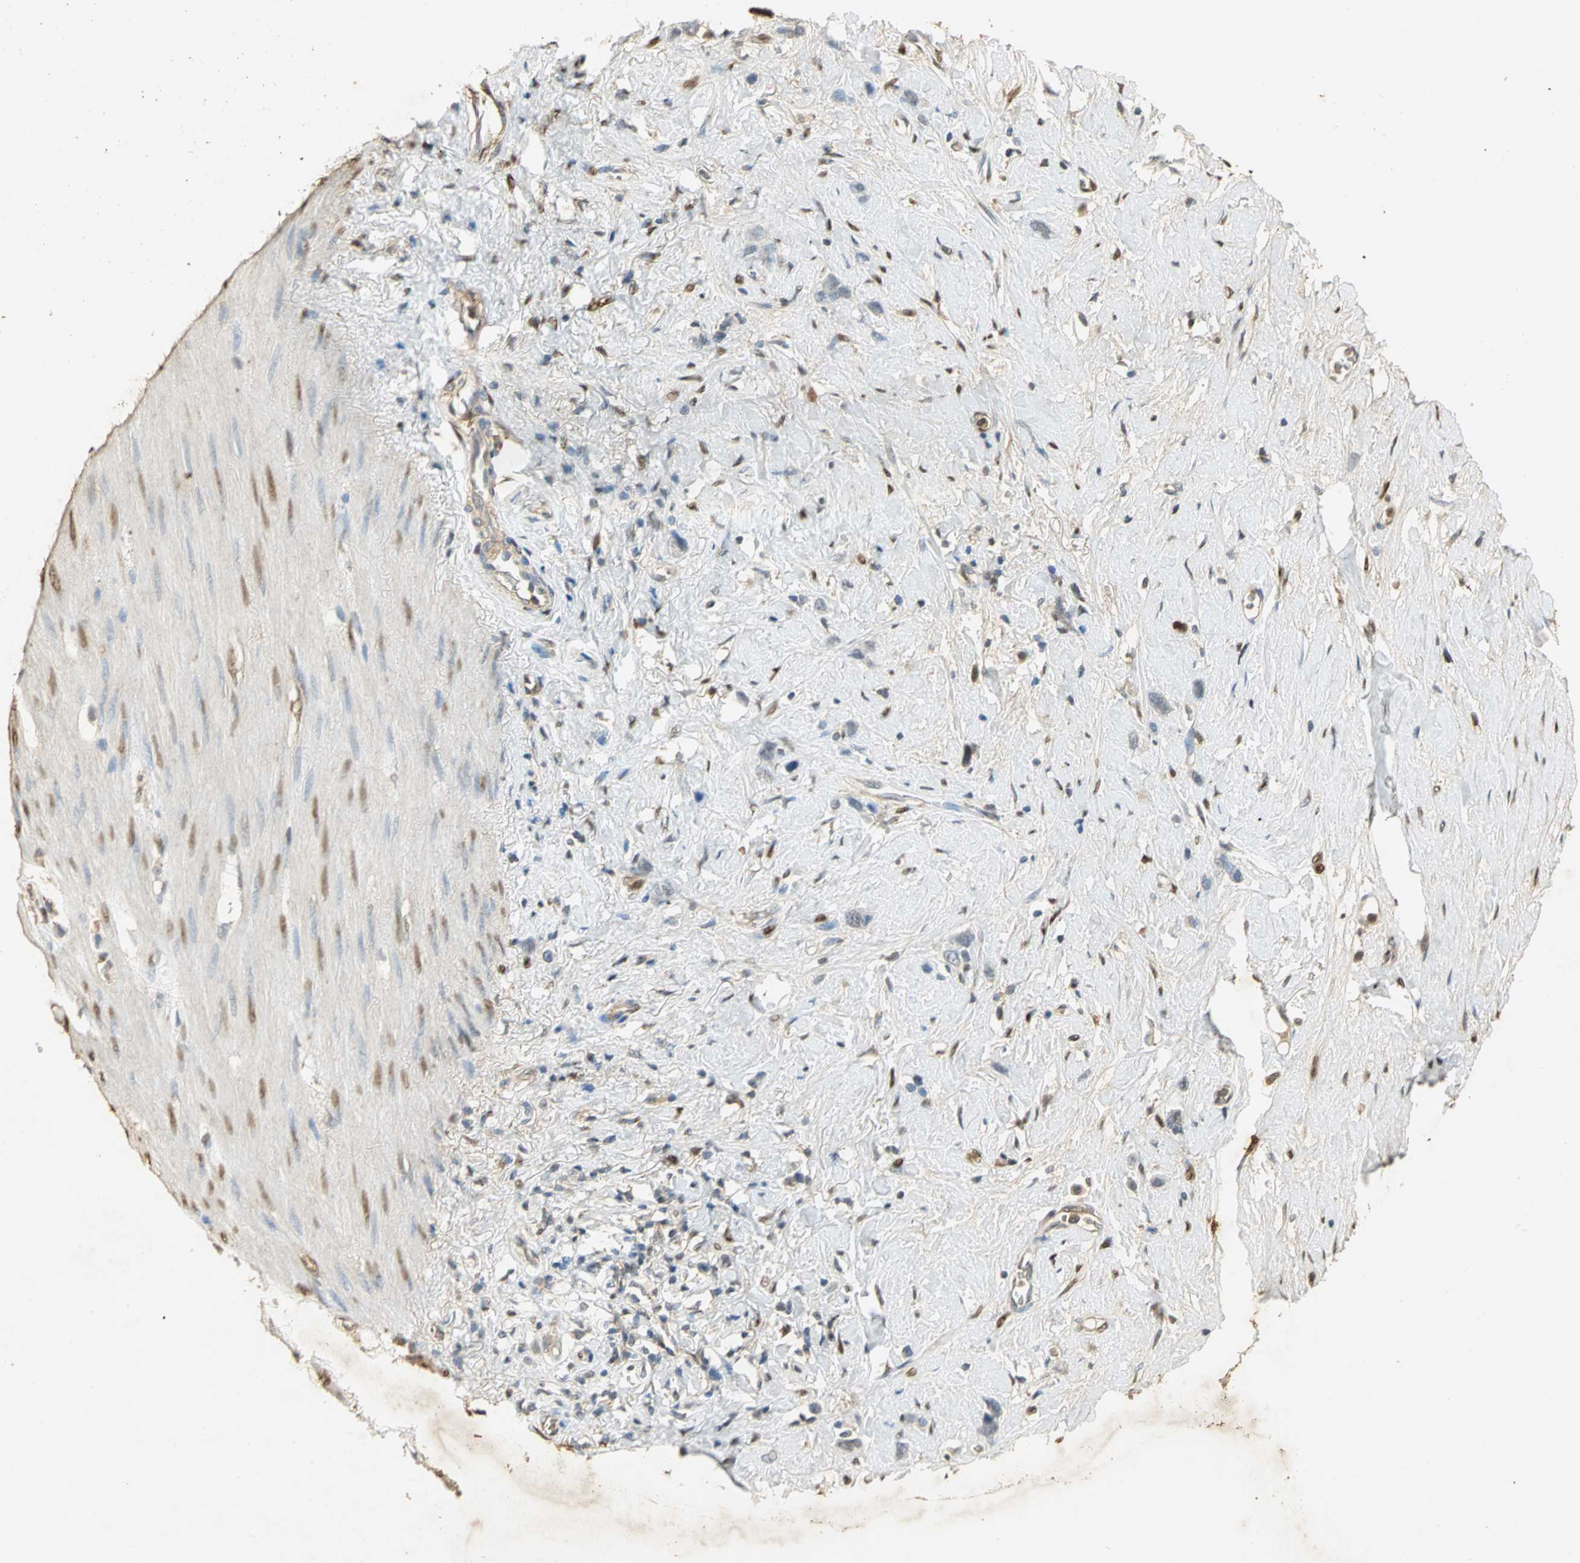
{"staining": {"intensity": "weak", "quantity": ">75%", "location": "cytoplasmic/membranous"}, "tissue": "stomach cancer", "cell_type": "Tumor cells", "image_type": "cancer", "snomed": [{"axis": "morphology", "description": "Normal tissue, NOS"}, {"axis": "morphology", "description": "Adenocarcinoma, NOS"}, {"axis": "morphology", "description": "Adenocarcinoma, High grade"}, {"axis": "topography", "description": "Stomach, upper"}, {"axis": "topography", "description": "Stomach"}], "caption": "Stomach cancer tissue reveals weak cytoplasmic/membranous expression in about >75% of tumor cells", "gene": "GAPDH", "patient": {"sex": "female", "age": 65}}